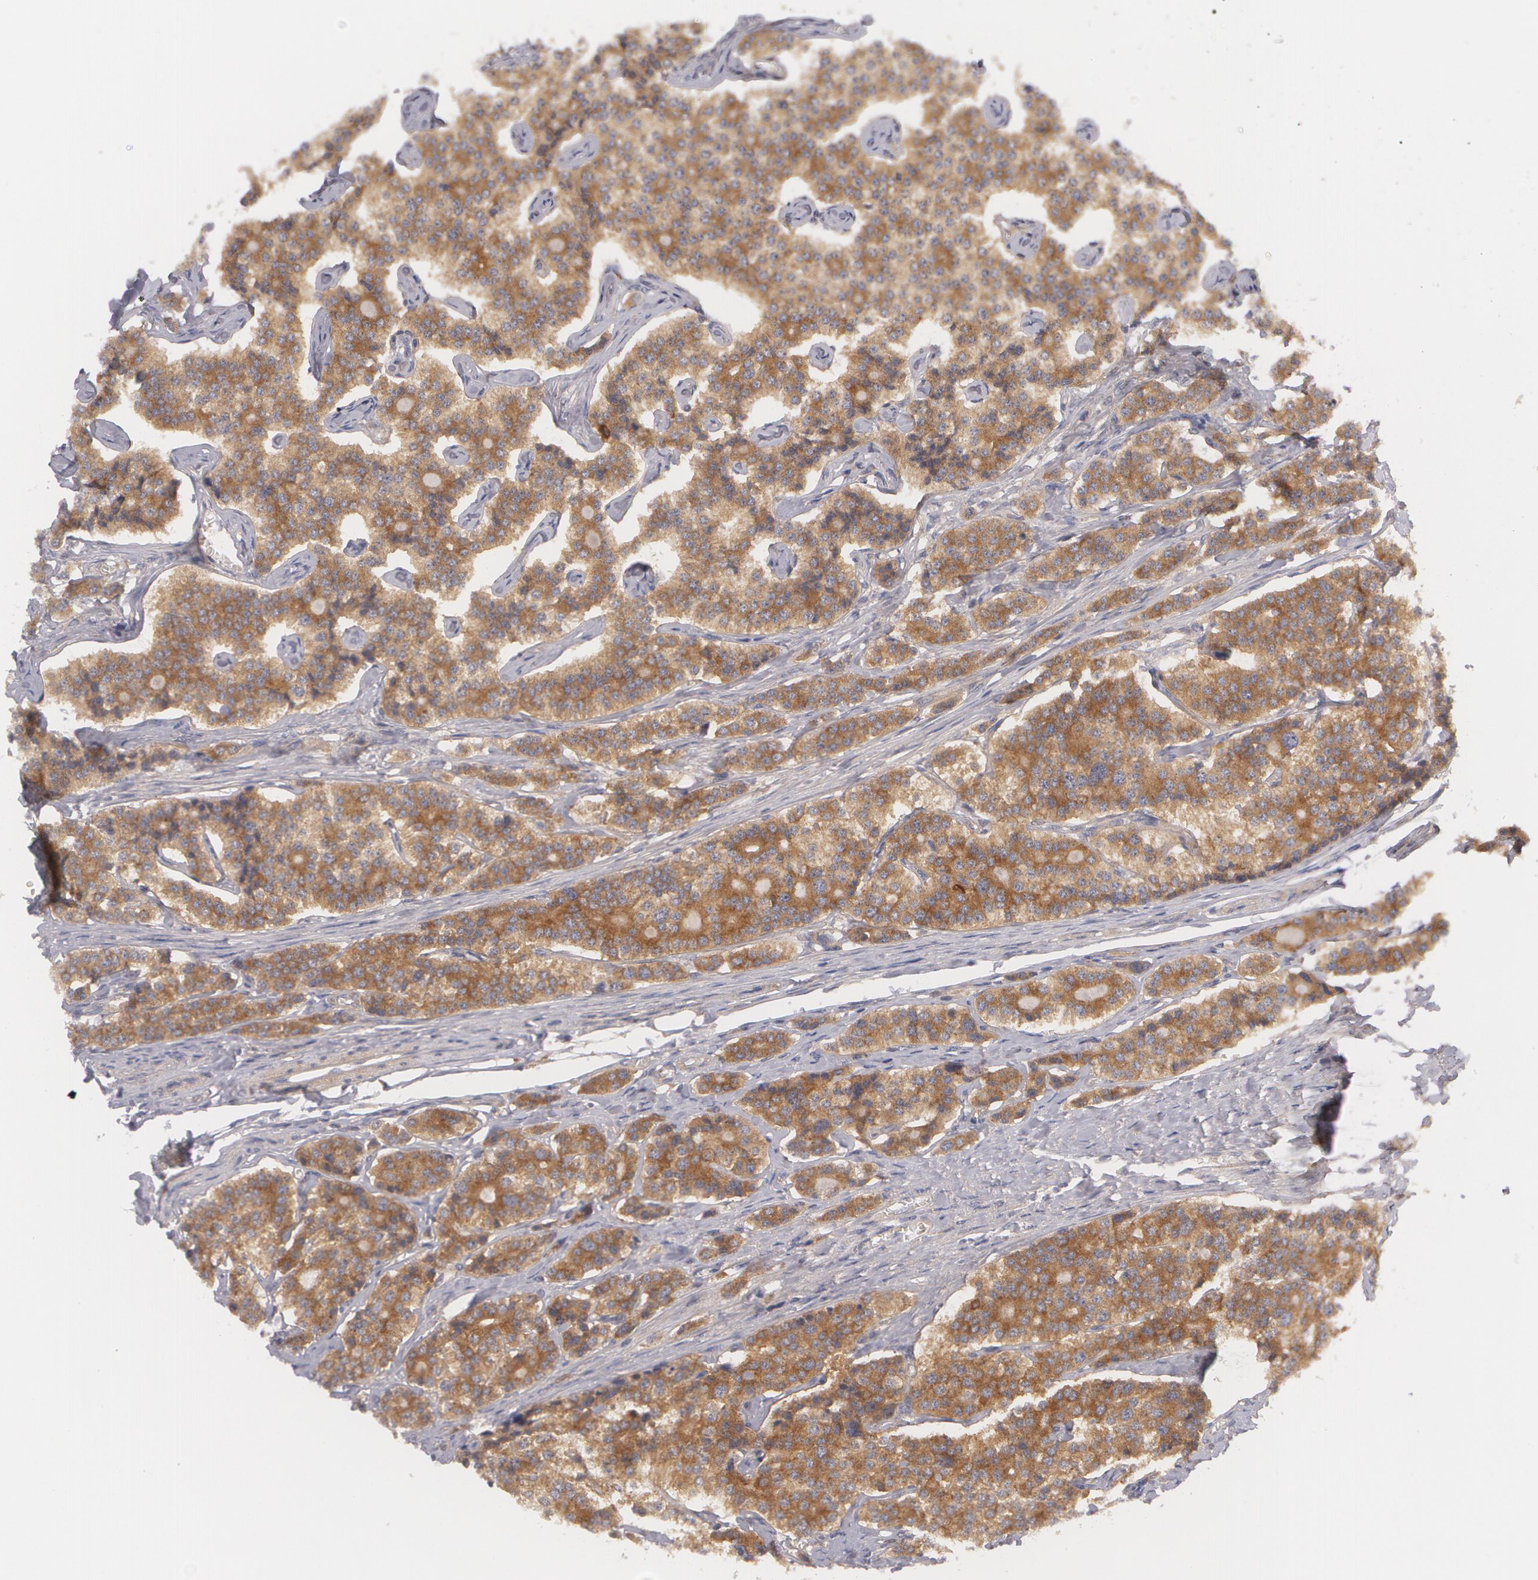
{"staining": {"intensity": "strong", "quantity": ">75%", "location": "cytoplasmic/membranous"}, "tissue": "carcinoid", "cell_type": "Tumor cells", "image_type": "cancer", "snomed": [{"axis": "morphology", "description": "Carcinoid, malignant, NOS"}, {"axis": "topography", "description": "Small intestine"}], "caption": "Carcinoid (malignant) was stained to show a protein in brown. There is high levels of strong cytoplasmic/membranous expression in approximately >75% of tumor cells.", "gene": "CASK", "patient": {"sex": "male", "age": 63}}